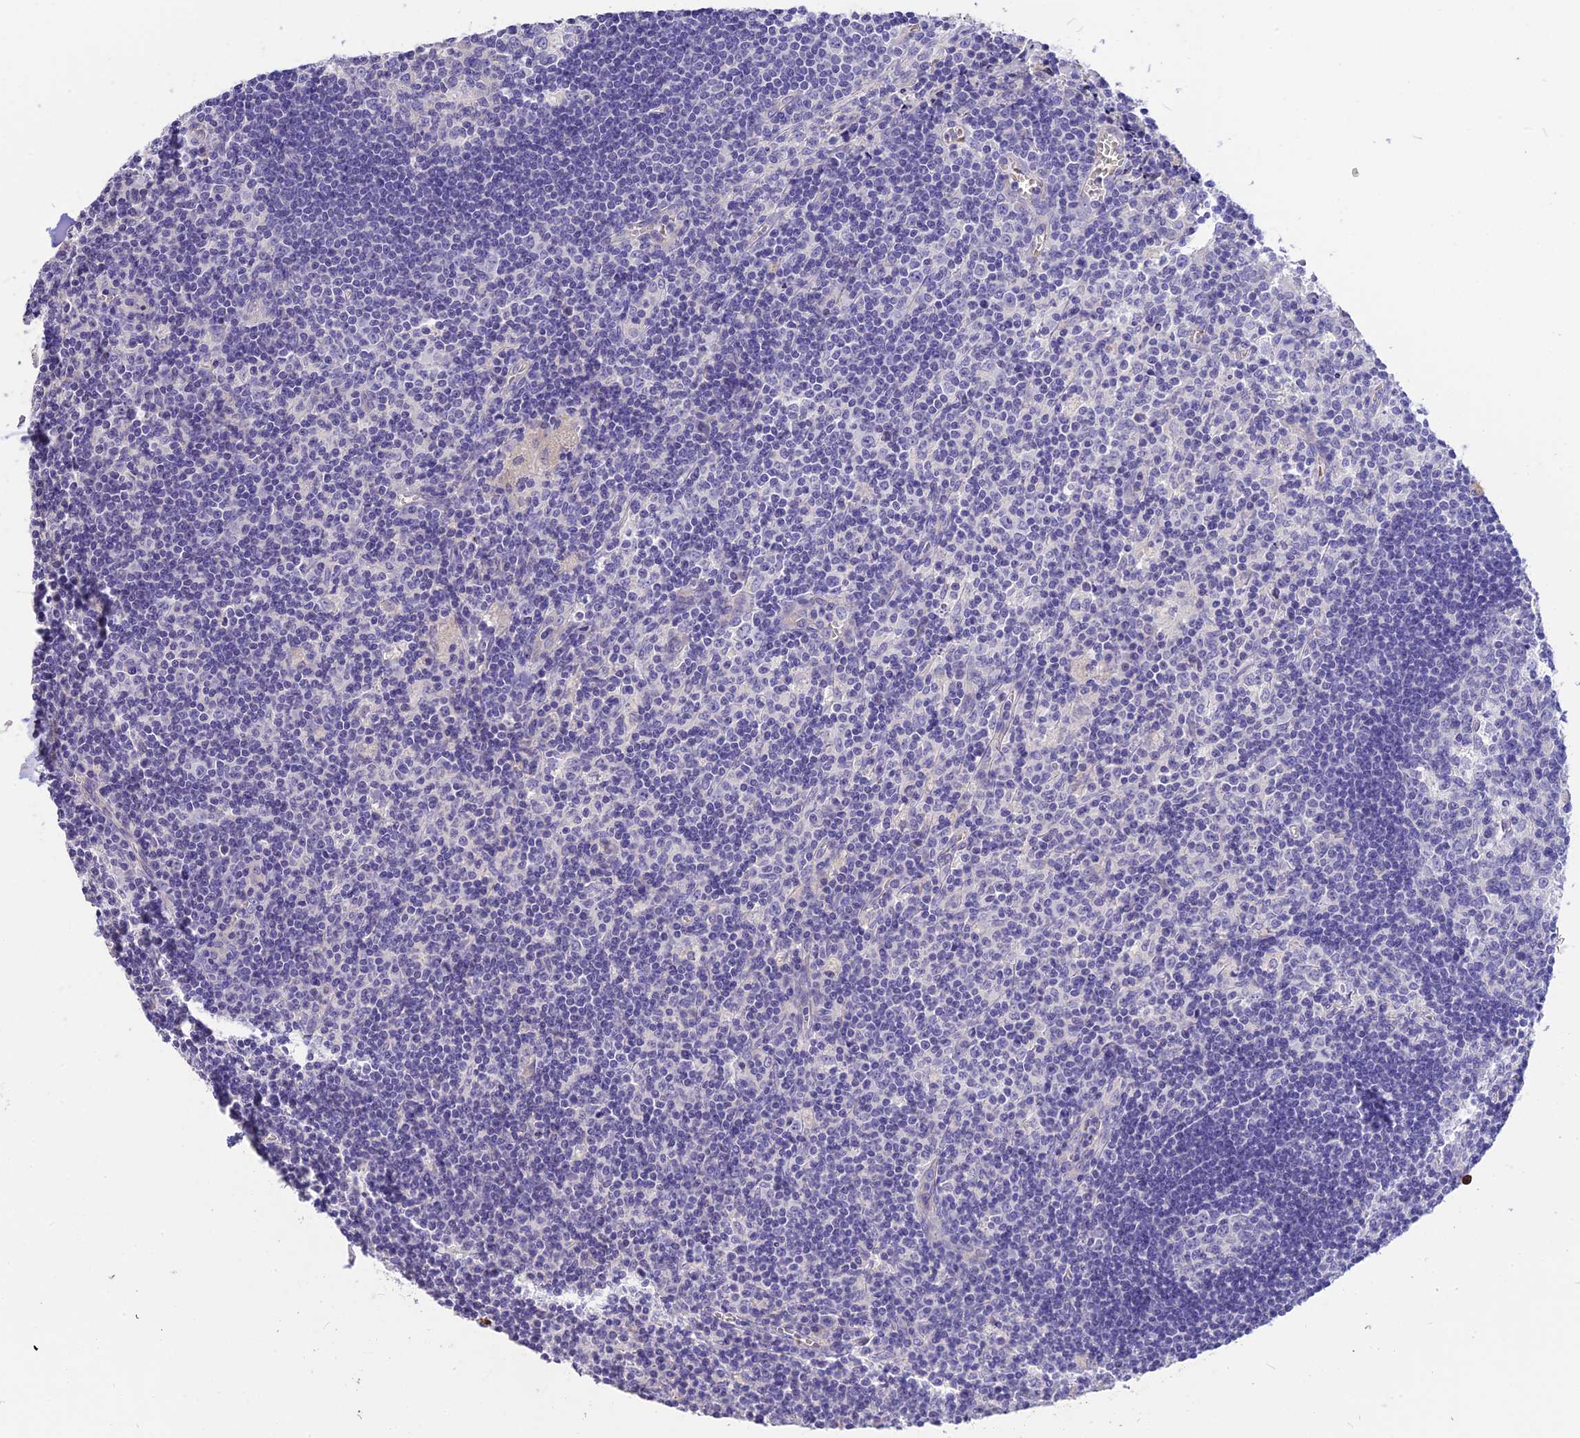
{"staining": {"intensity": "negative", "quantity": "none", "location": "none"}, "tissue": "lymph node", "cell_type": "Germinal center cells", "image_type": "normal", "snomed": [{"axis": "morphology", "description": "Normal tissue, NOS"}, {"axis": "topography", "description": "Lymph node"}], "caption": "The micrograph demonstrates no significant staining in germinal center cells of lymph node. (Immunohistochemistry, brightfield microscopy, high magnification).", "gene": "TNNC2", "patient": {"sex": "male", "age": 58}}